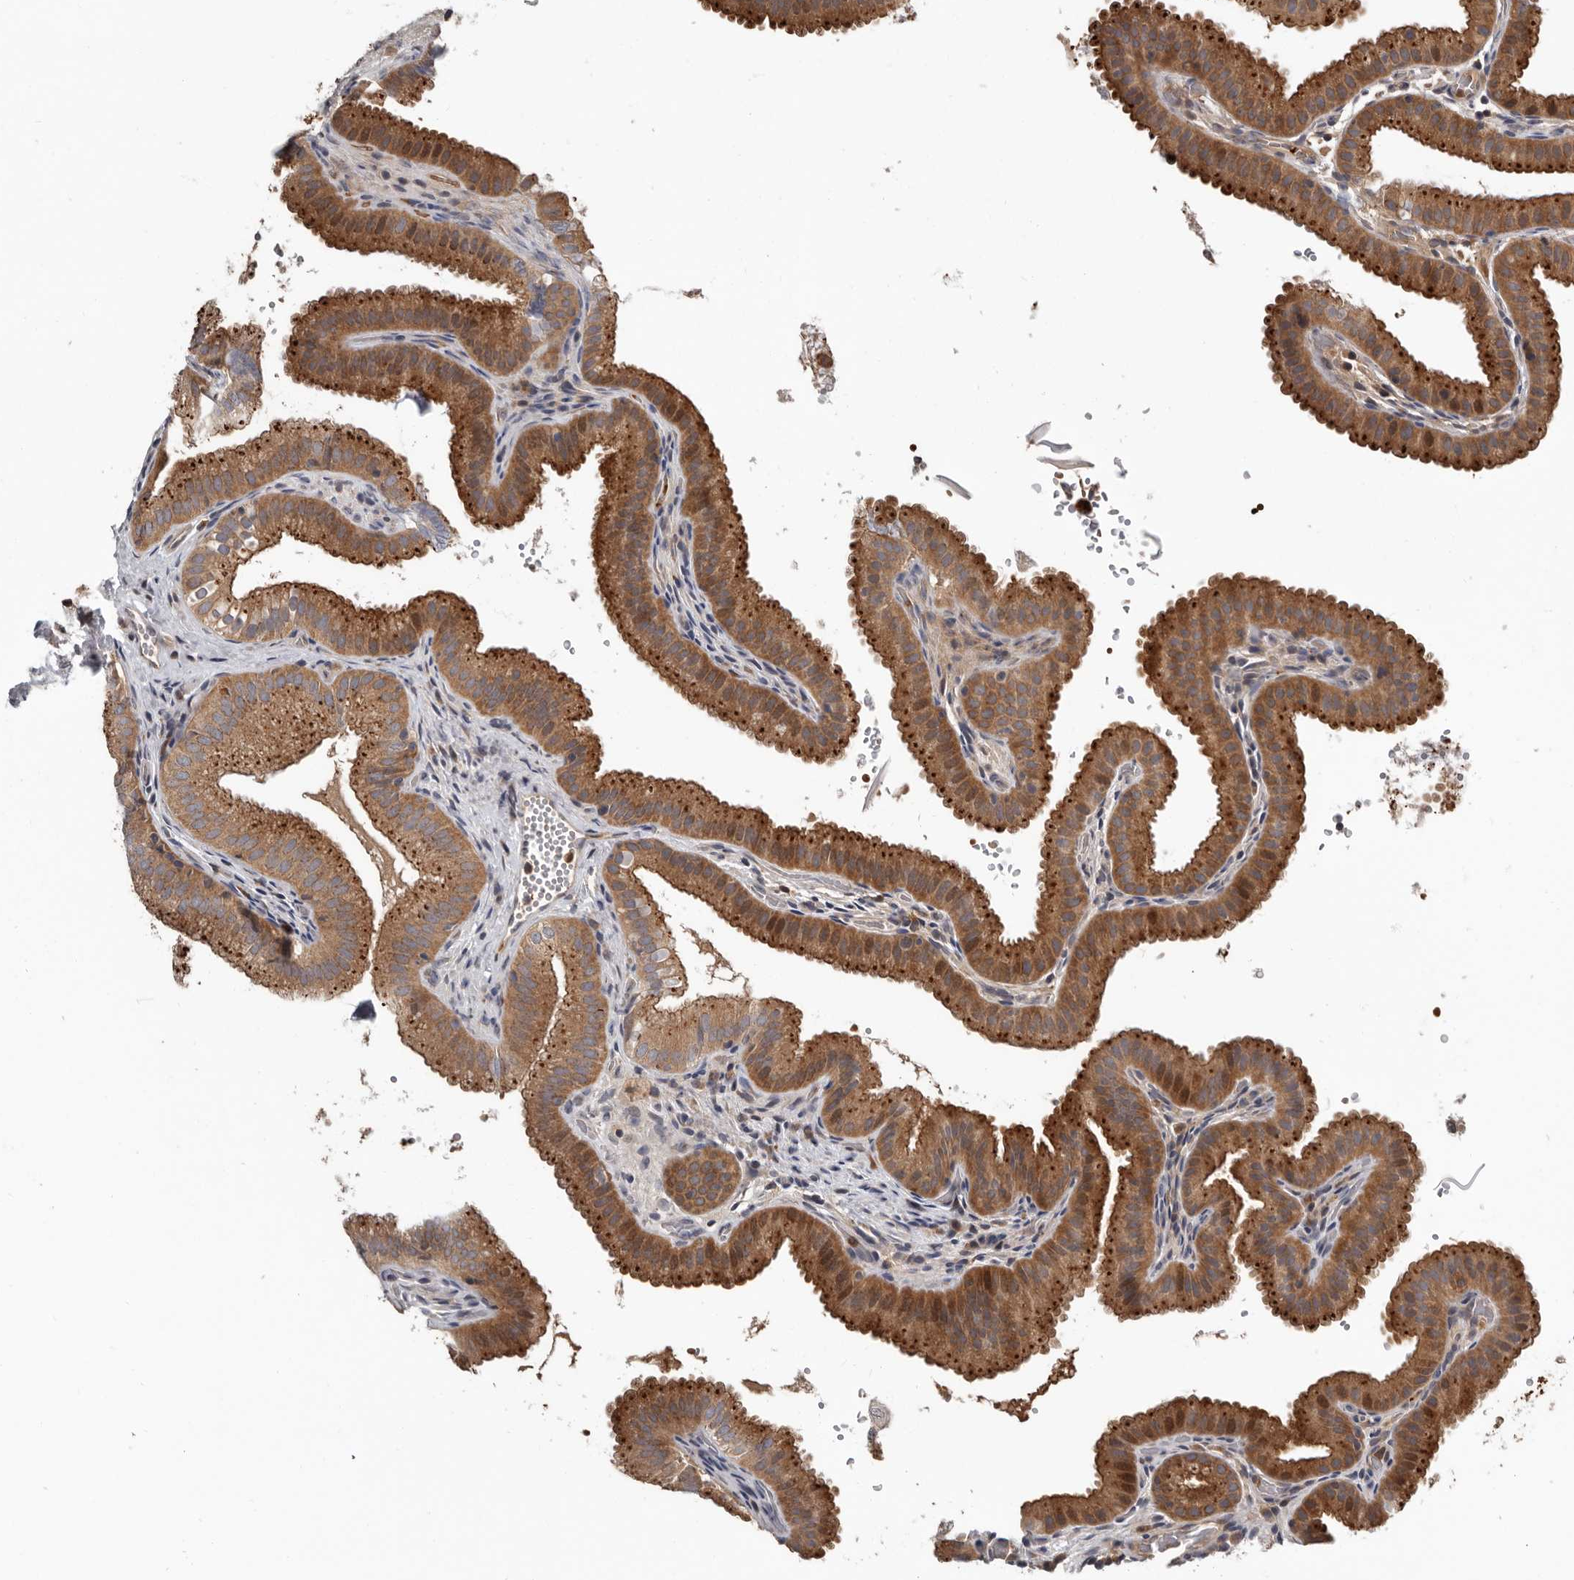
{"staining": {"intensity": "strong", "quantity": ">75%", "location": "cytoplasmic/membranous"}, "tissue": "gallbladder", "cell_type": "Glandular cells", "image_type": "normal", "snomed": [{"axis": "morphology", "description": "Normal tissue, NOS"}, {"axis": "topography", "description": "Gallbladder"}], "caption": "A micrograph of gallbladder stained for a protein shows strong cytoplasmic/membranous brown staining in glandular cells. The protein of interest is stained brown, and the nuclei are stained in blue (DAB (3,3'-diaminobenzidine) IHC with brightfield microscopy, high magnification).", "gene": "FGFR4", "patient": {"sex": "female", "age": 30}}